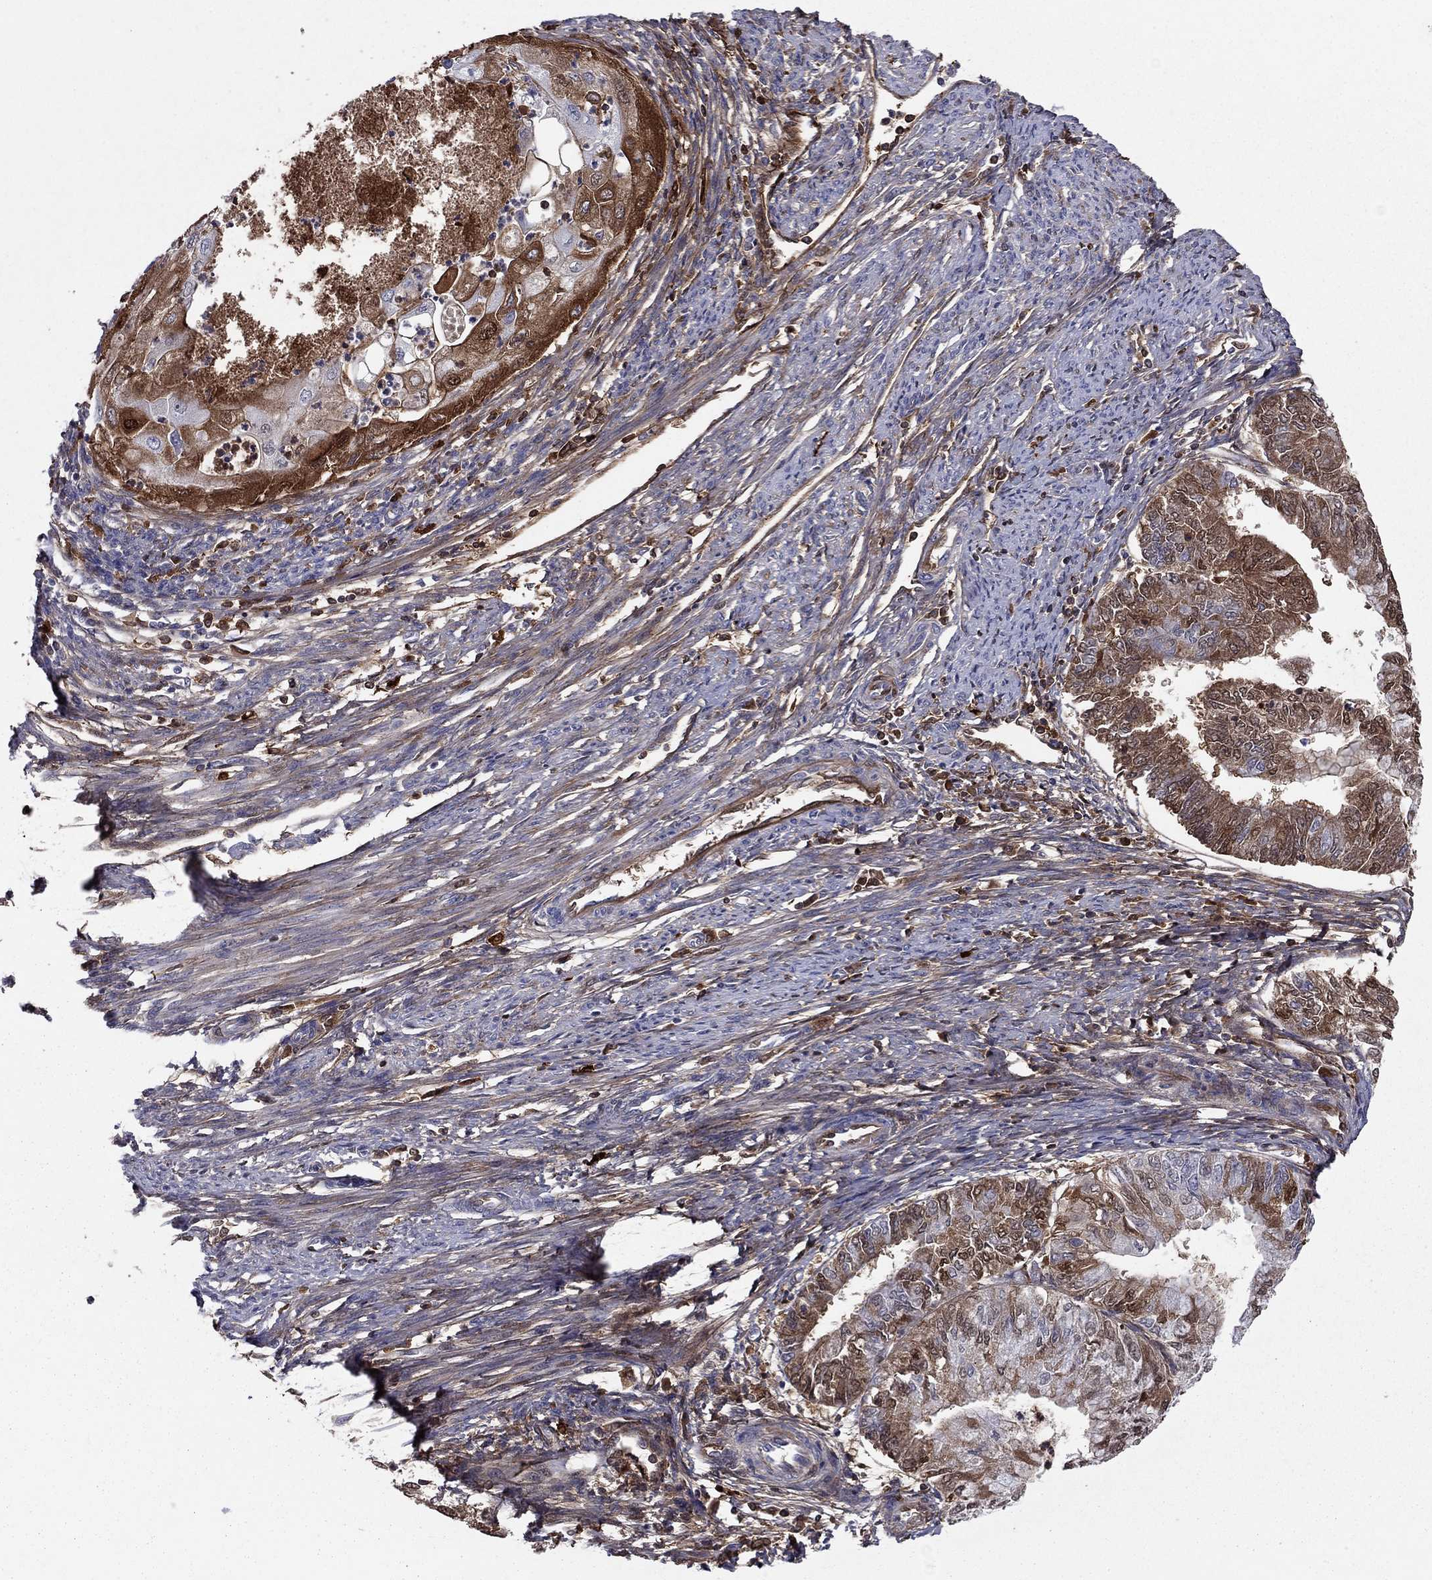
{"staining": {"intensity": "moderate", "quantity": "25%-75%", "location": "cytoplasmic/membranous"}, "tissue": "endometrial cancer", "cell_type": "Tumor cells", "image_type": "cancer", "snomed": [{"axis": "morphology", "description": "Adenocarcinoma, NOS"}, {"axis": "topography", "description": "Endometrium"}], "caption": "Protein staining exhibits moderate cytoplasmic/membranous staining in approximately 25%-75% of tumor cells in endometrial cancer (adenocarcinoma). Immunohistochemistry stains the protein of interest in brown and the nuclei are stained blue.", "gene": "HPX", "patient": {"sex": "female", "age": 59}}